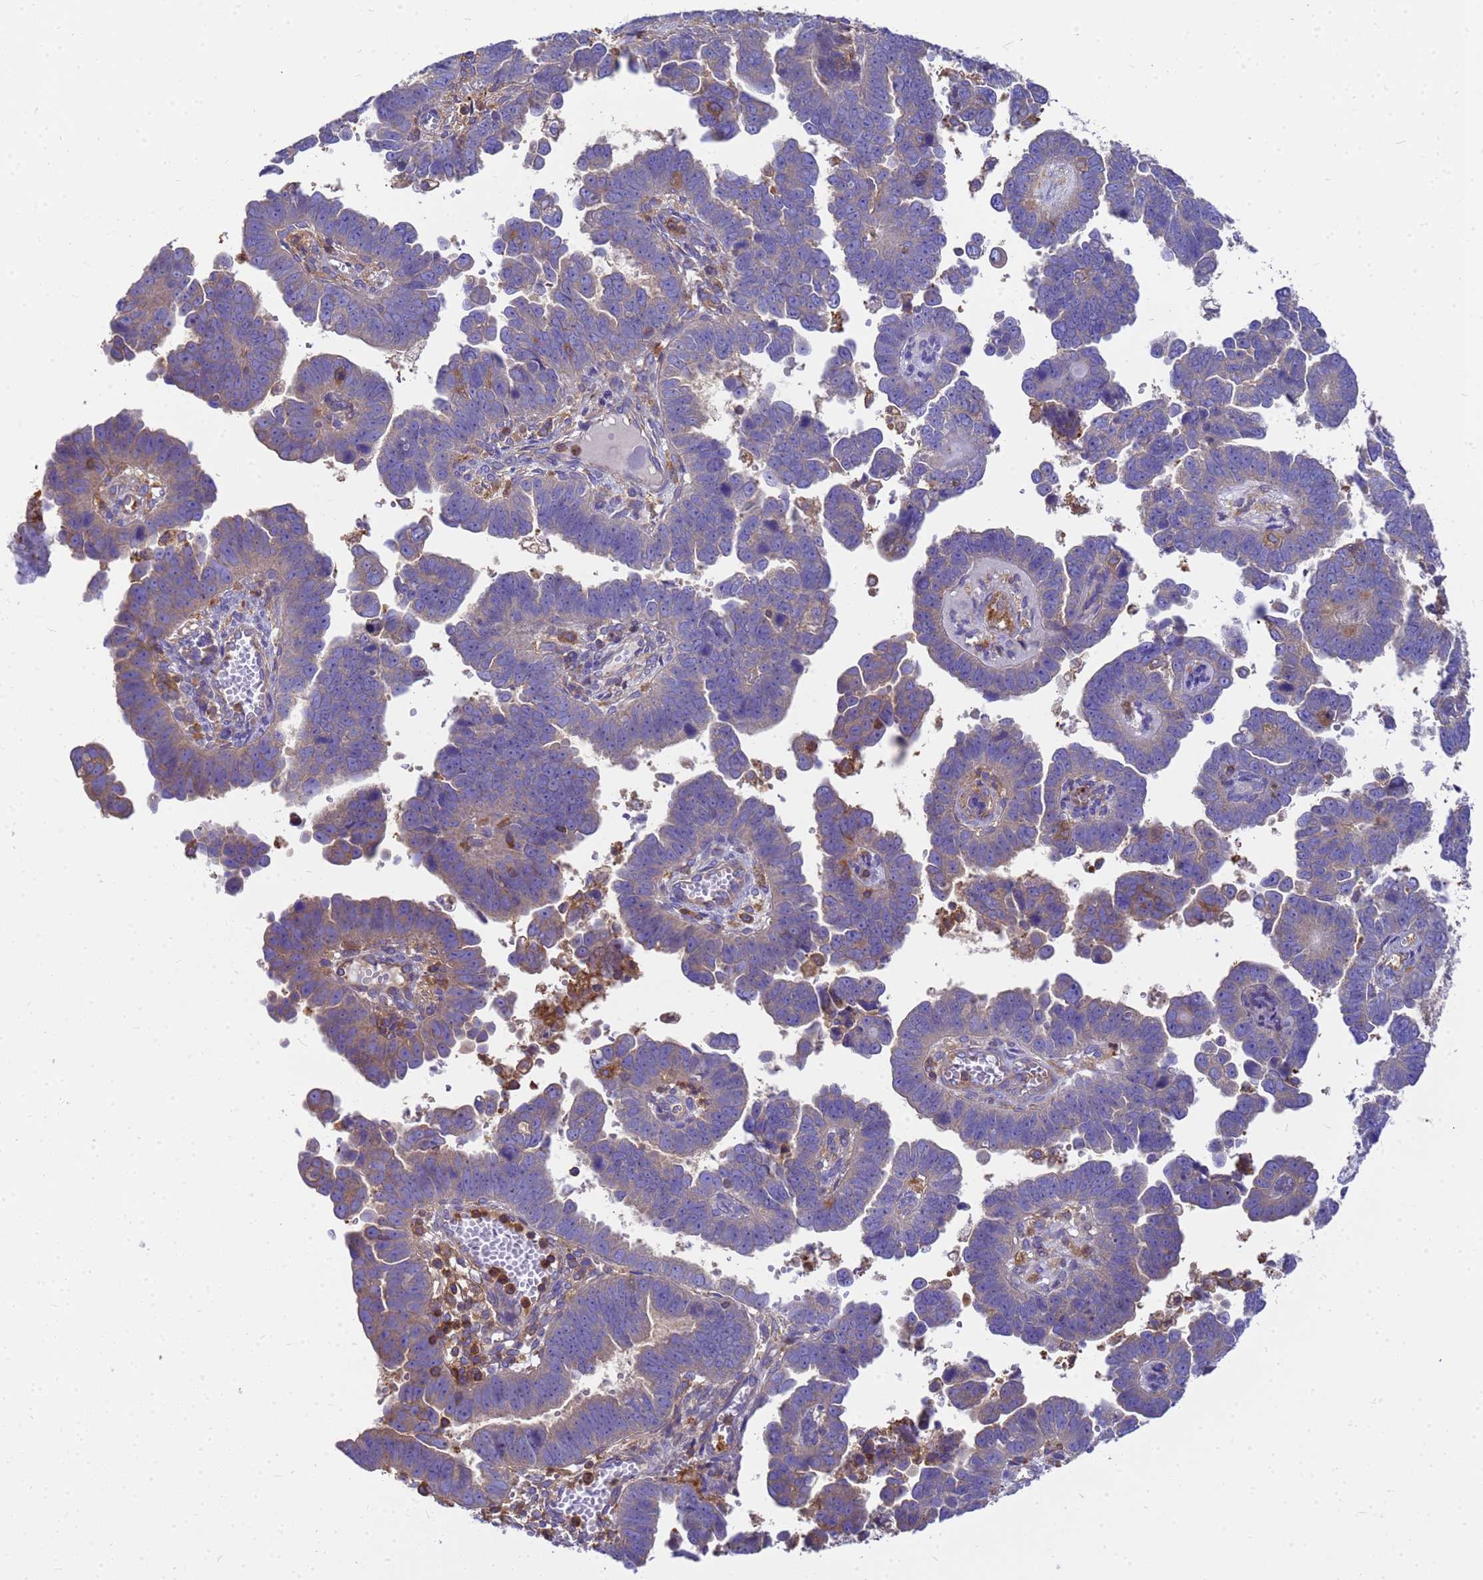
{"staining": {"intensity": "negative", "quantity": "none", "location": "none"}, "tissue": "endometrial cancer", "cell_type": "Tumor cells", "image_type": "cancer", "snomed": [{"axis": "morphology", "description": "Adenocarcinoma, NOS"}, {"axis": "topography", "description": "Endometrium"}], "caption": "Micrograph shows no significant protein staining in tumor cells of adenocarcinoma (endometrial).", "gene": "ZNF235", "patient": {"sex": "female", "age": 75}}